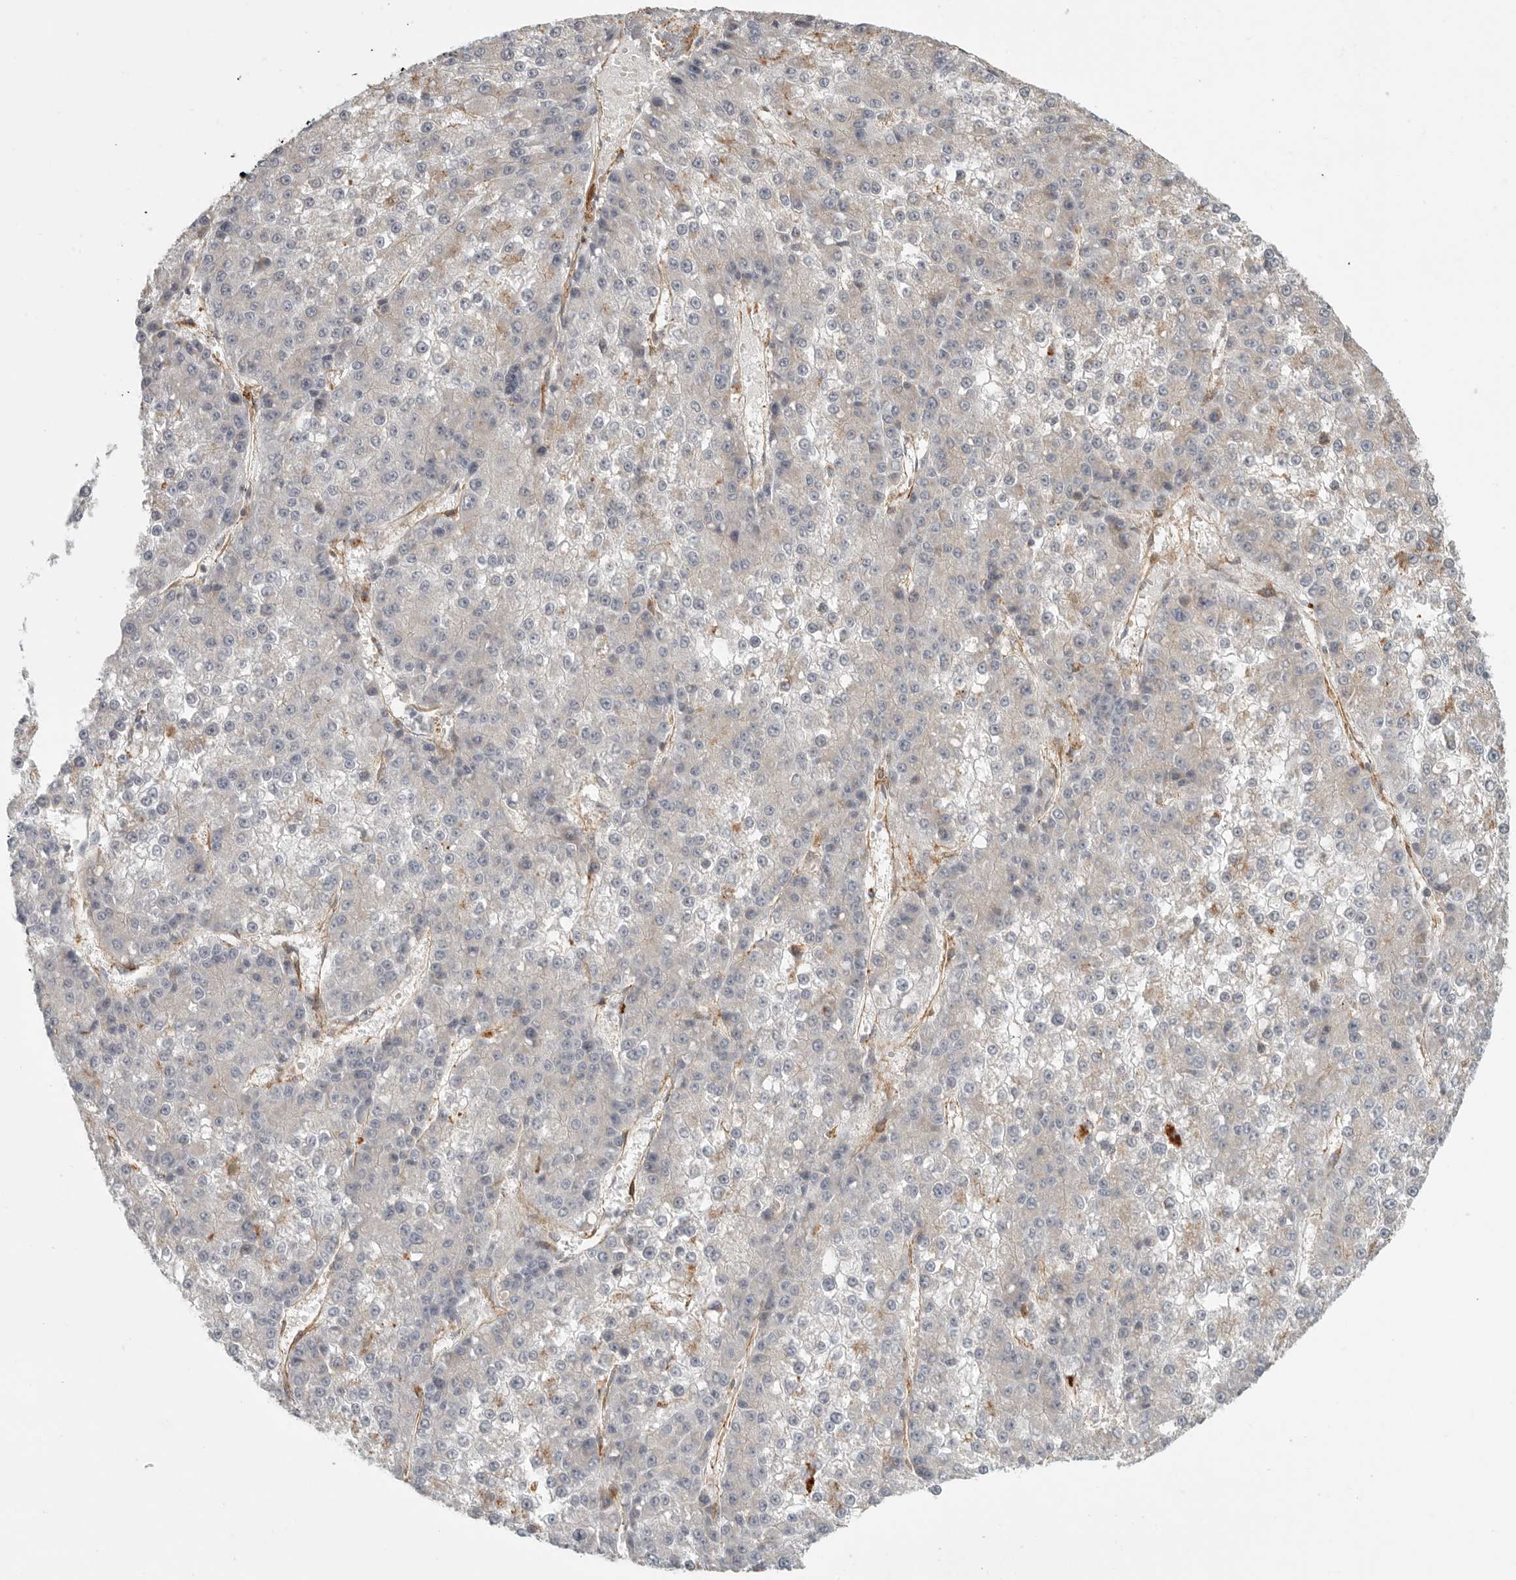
{"staining": {"intensity": "negative", "quantity": "none", "location": "none"}, "tissue": "liver cancer", "cell_type": "Tumor cells", "image_type": "cancer", "snomed": [{"axis": "morphology", "description": "Carcinoma, Hepatocellular, NOS"}, {"axis": "topography", "description": "Liver"}], "caption": "Tumor cells show no significant protein staining in liver cancer.", "gene": "LONRF1", "patient": {"sex": "female", "age": 73}}